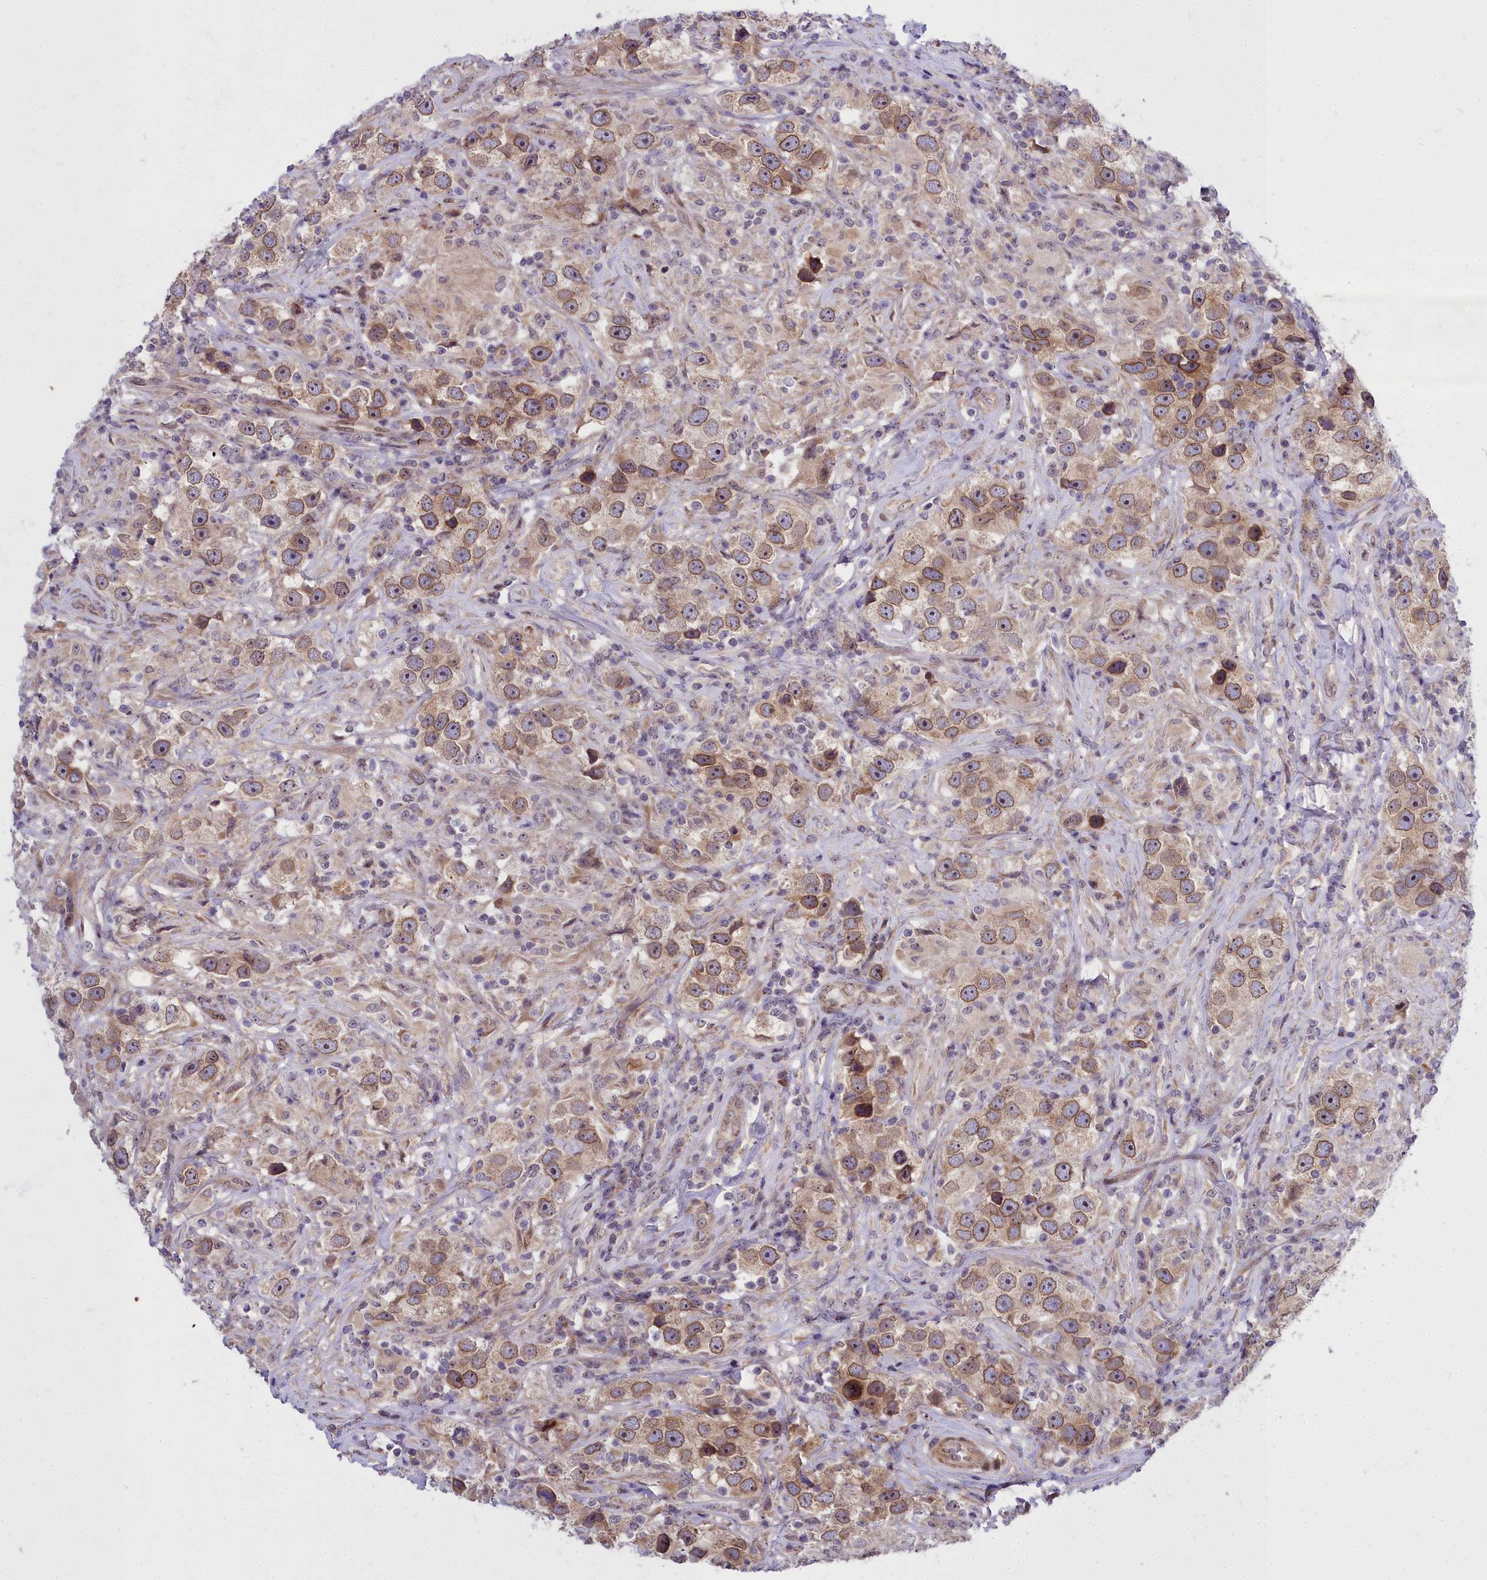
{"staining": {"intensity": "moderate", "quantity": ">75%", "location": "cytoplasmic/membranous,nuclear"}, "tissue": "testis cancer", "cell_type": "Tumor cells", "image_type": "cancer", "snomed": [{"axis": "morphology", "description": "Seminoma, NOS"}, {"axis": "topography", "description": "Testis"}], "caption": "A histopathology image of testis seminoma stained for a protein displays moderate cytoplasmic/membranous and nuclear brown staining in tumor cells. (DAB = brown stain, brightfield microscopy at high magnification).", "gene": "ABCB8", "patient": {"sex": "male", "age": 49}}